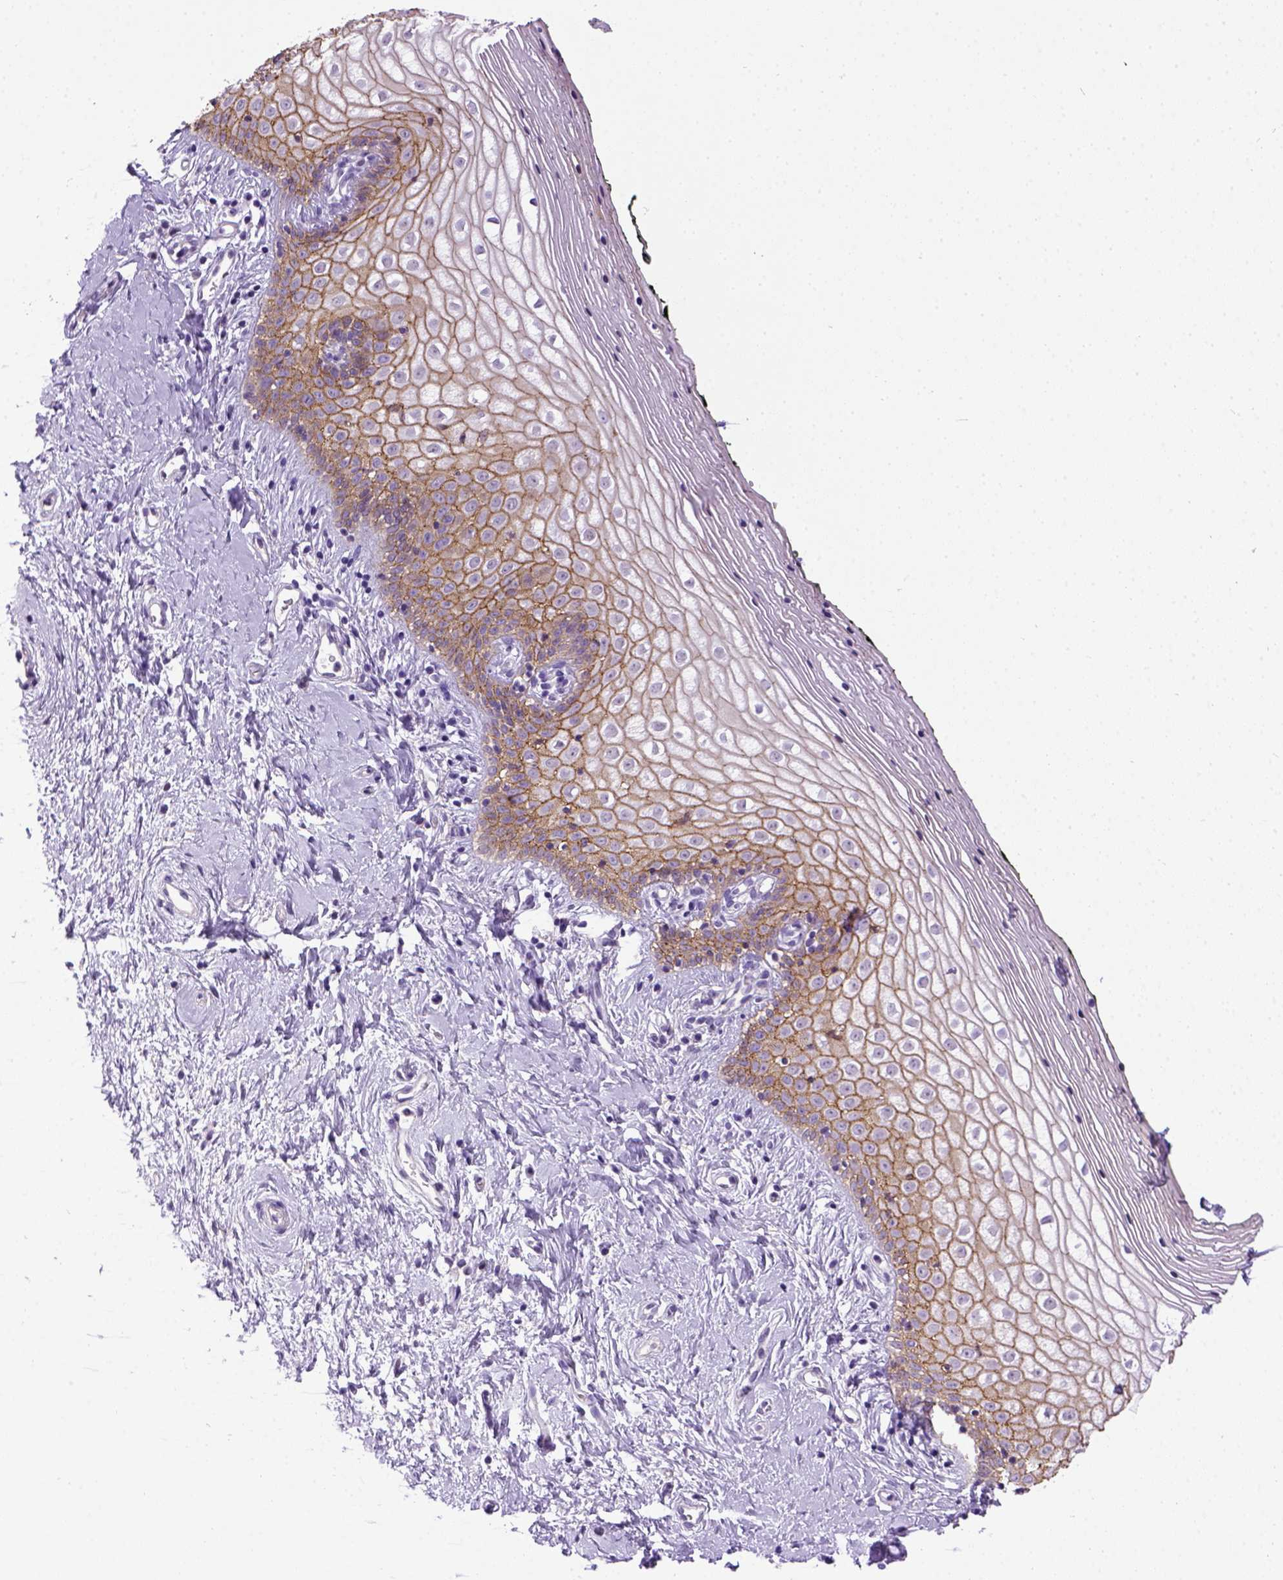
{"staining": {"intensity": "moderate", "quantity": "25%-75%", "location": "cytoplasmic/membranous"}, "tissue": "vagina", "cell_type": "Squamous epithelial cells", "image_type": "normal", "snomed": [{"axis": "morphology", "description": "Normal tissue, NOS"}, {"axis": "topography", "description": "Vagina"}], "caption": "This micrograph displays normal vagina stained with immunohistochemistry to label a protein in brown. The cytoplasmic/membranous of squamous epithelial cells show moderate positivity for the protein. Nuclei are counter-stained blue.", "gene": "CDH1", "patient": {"sex": "female", "age": 47}}